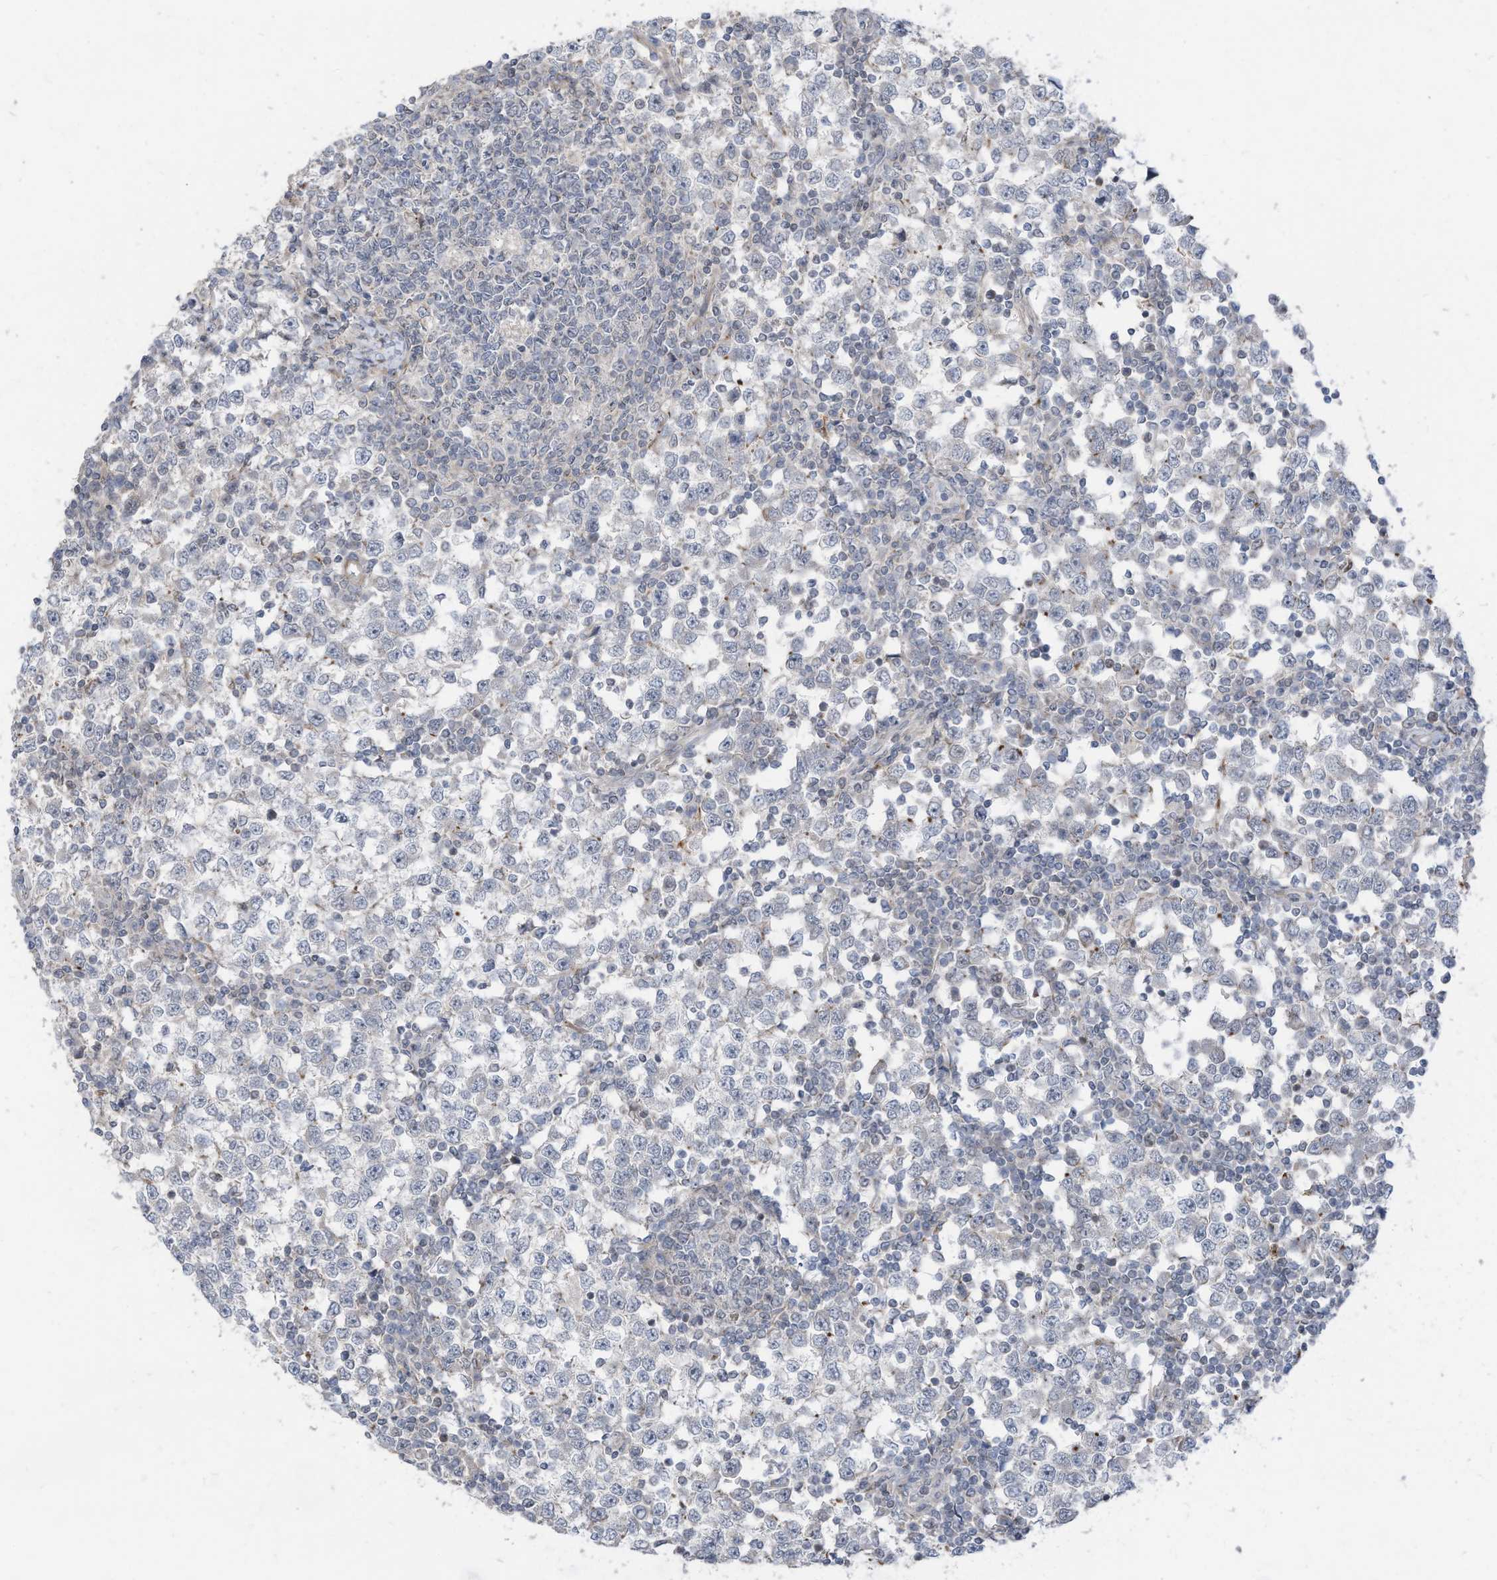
{"staining": {"intensity": "negative", "quantity": "none", "location": "none"}, "tissue": "testis cancer", "cell_type": "Tumor cells", "image_type": "cancer", "snomed": [{"axis": "morphology", "description": "Seminoma, NOS"}, {"axis": "topography", "description": "Testis"}], "caption": "Immunohistochemical staining of human testis cancer shows no significant expression in tumor cells.", "gene": "GPATCH3", "patient": {"sex": "male", "age": 65}}